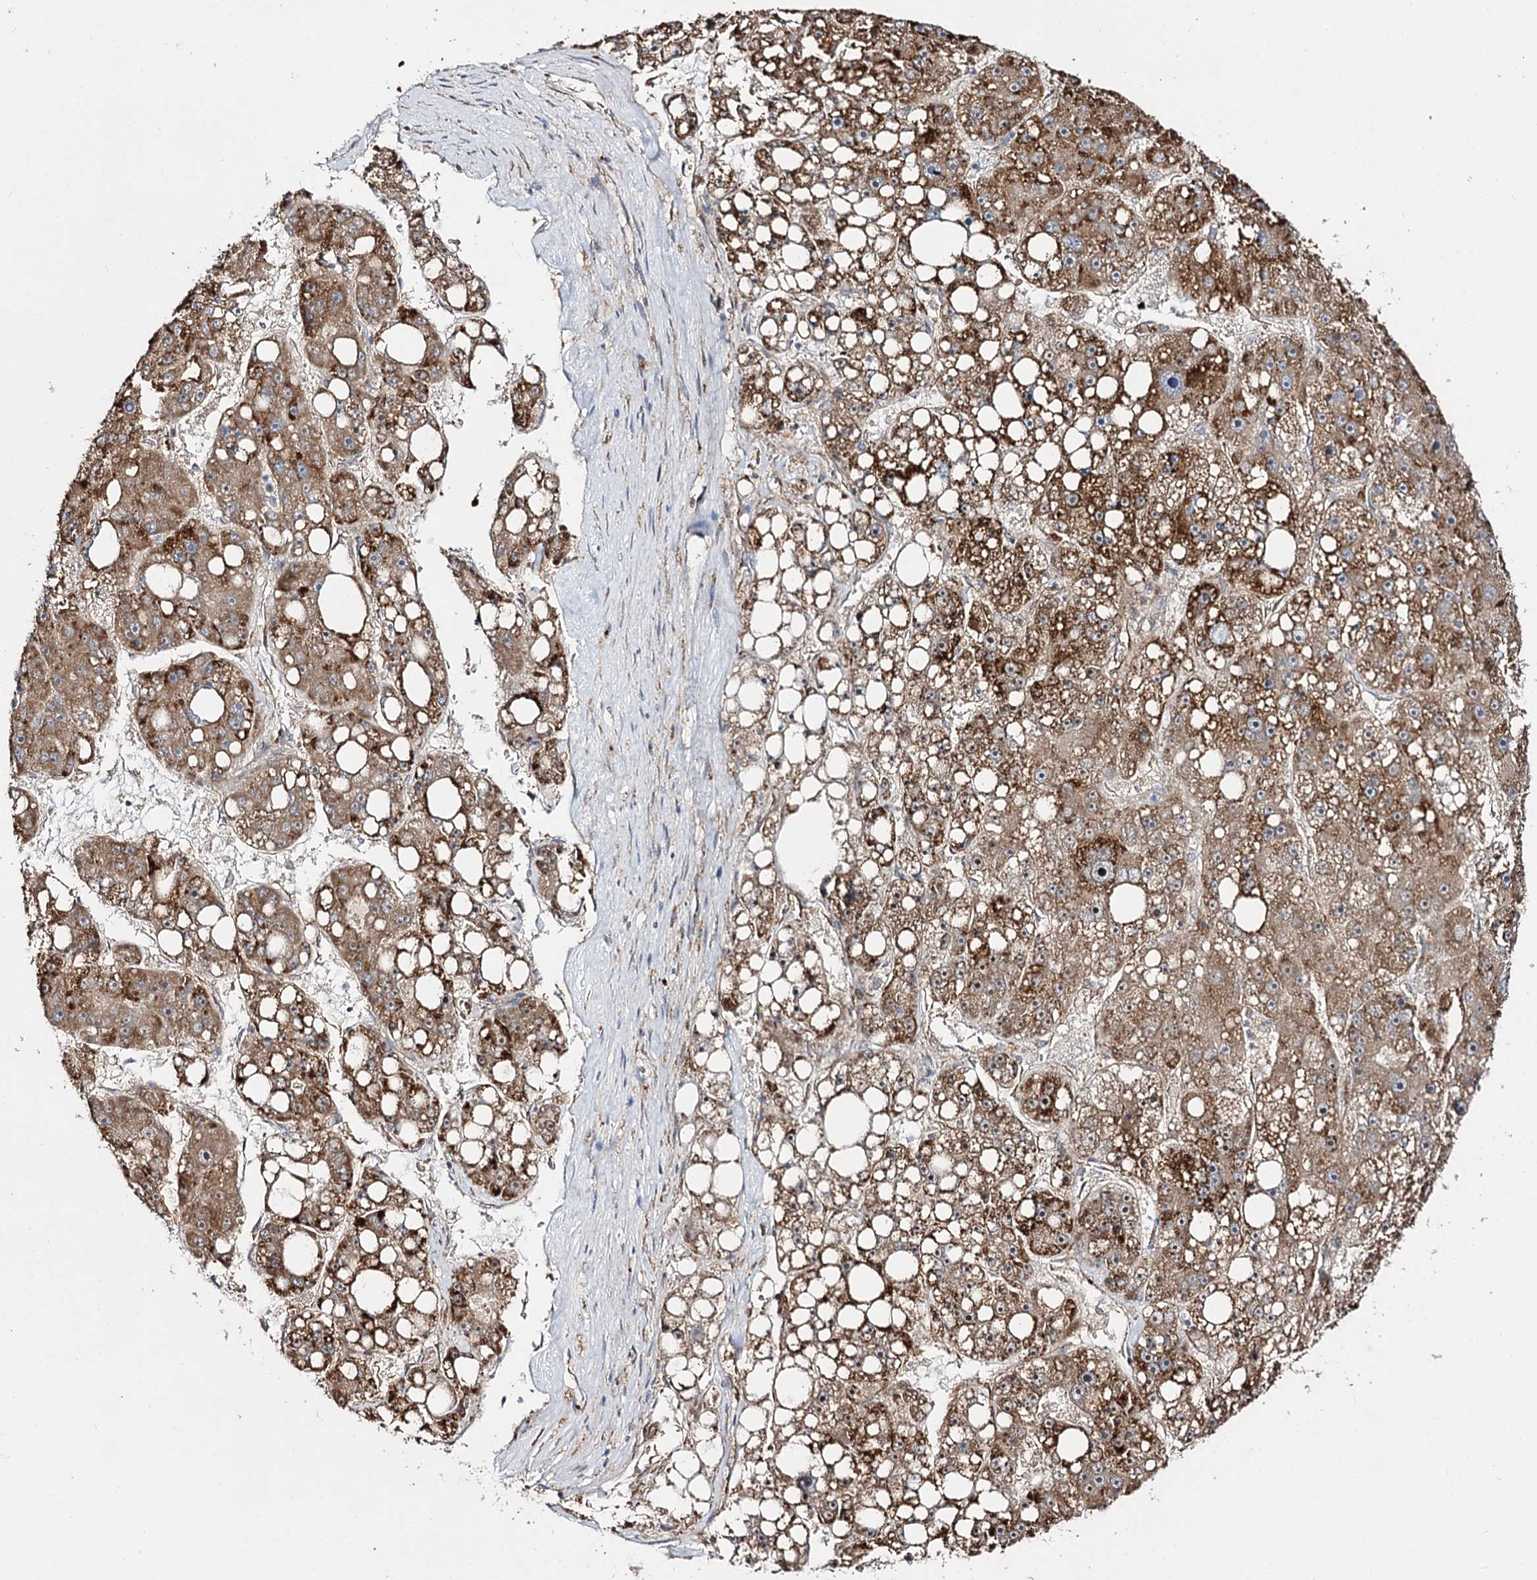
{"staining": {"intensity": "moderate", "quantity": ">75%", "location": "cytoplasmic/membranous"}, "tissue": "liver cancer", "cell_type": "Tumor cells", "image_type": "cancer", "snomed": [{"axis": "morphology", "description": "Carcinoma, Hepatocellular, NOS"}, {"axis": "topography", "description": "Liver"}], "caption": "IHC micrograph of neoplastic tissue: human liver hepatocellular carcinoma stained using IHC reveals medium levels of moderate protein expression localized specifically in the cytoplasmic/membranous of tumor cells, appearing as a cytoplasmic/membranous brown color.", "gene": "CBR4", "patient": {"sex": "female", "age": 61}}